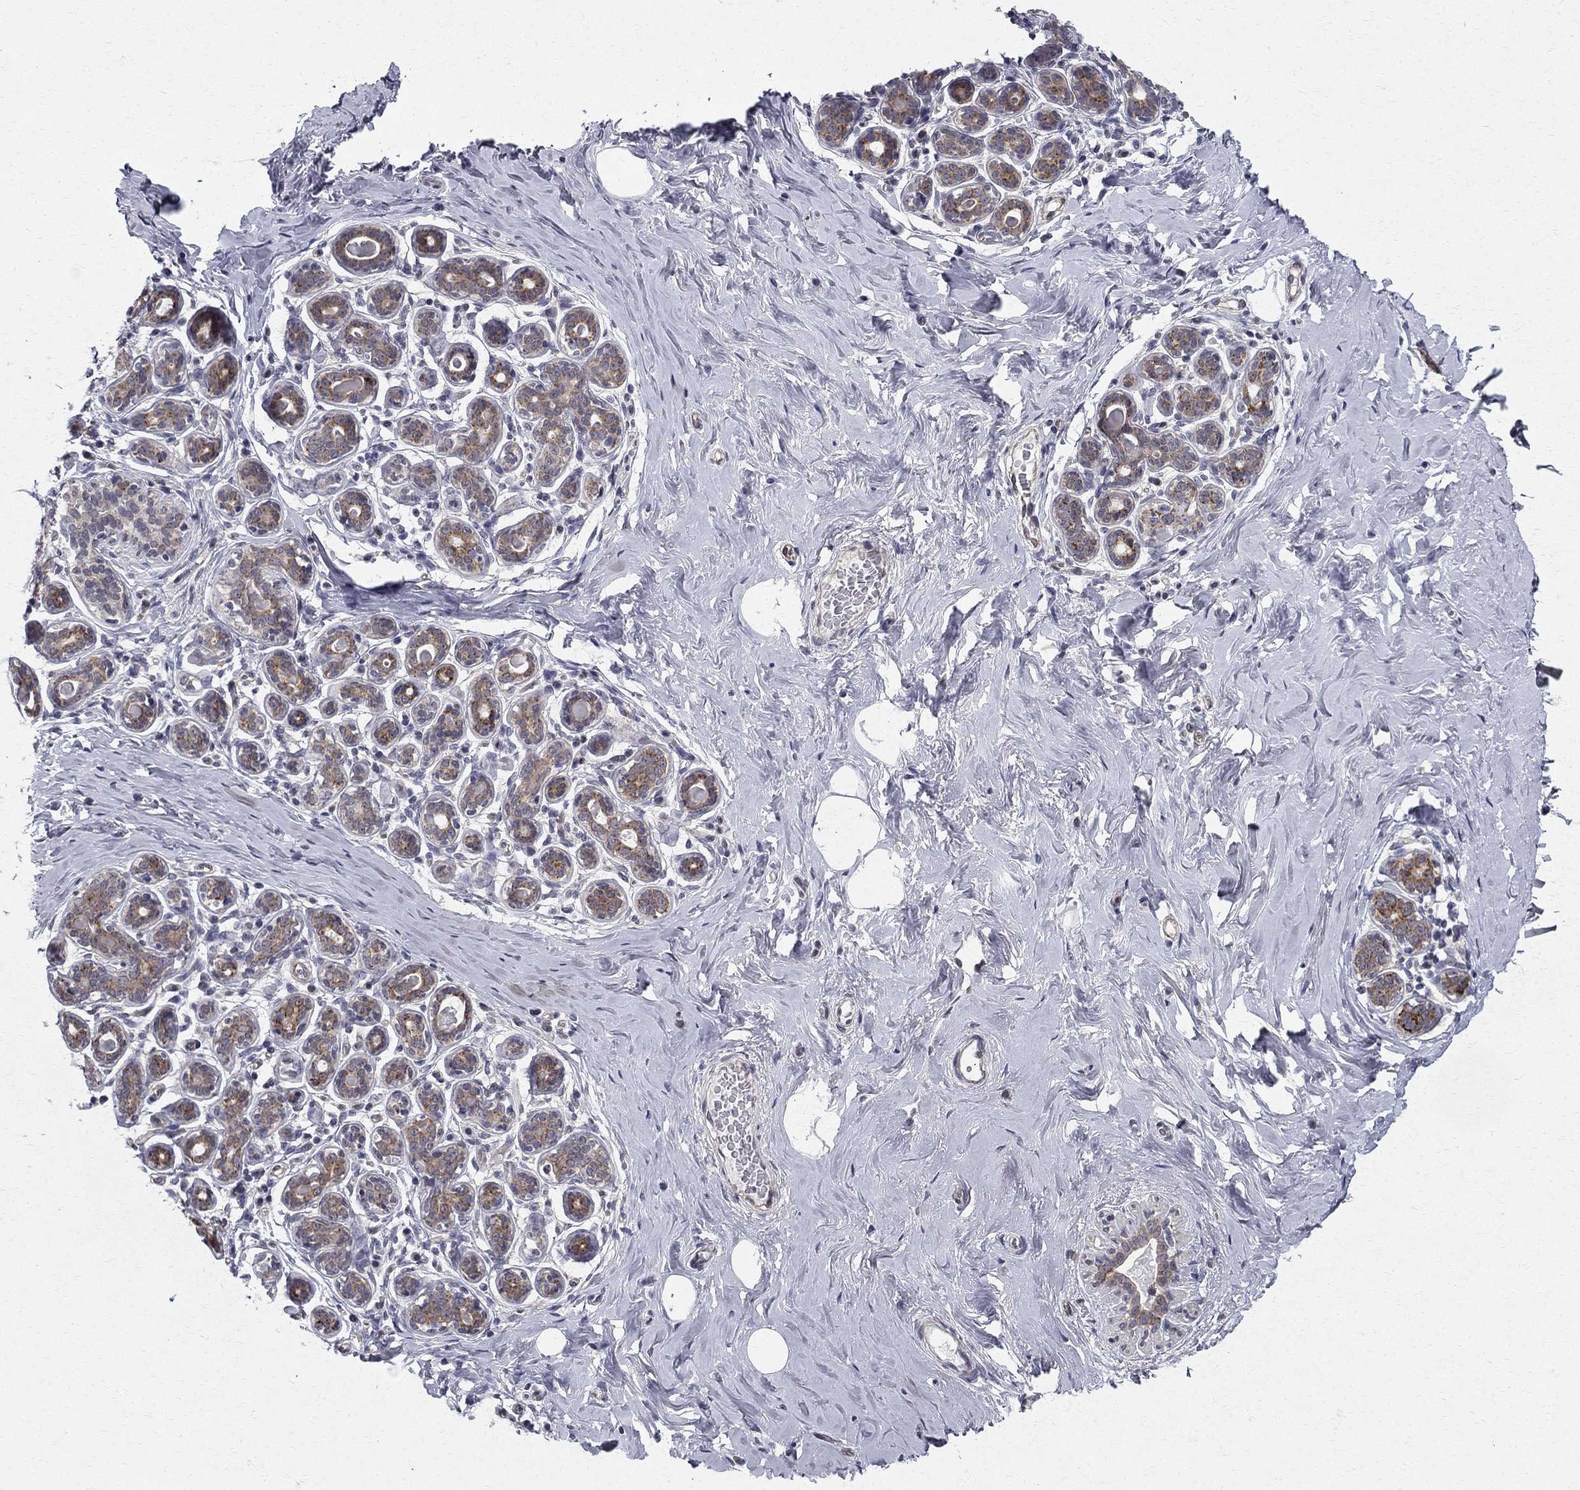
{"staining": {"intensity": "negative", "quantity": "none", "location": "none"}, "tissue": "breast", "cell_type": "Adipocytes", "image_type": "normal", "snomed": [{"axis": "morphology", "description": "Normal tissue, NOS"}, {"axis": "topography", "description": "Skin"}, {"axis": "topography", "description": "Breast"}], "caption": "This photomicrograph is of unremarkable breast stained with immunohistochemistry to label a protein in brown with the nuclei are counter-stained blue. There is no expression in adipocytes. Brightfield microscopy of IHC stained with DAB (3,3'-diaminobenzidine) (brown) and hematoxylin (blue), captured at high magnification.", "gene": "CLIC6", "patient": {"sex": "female", "age": 43}}